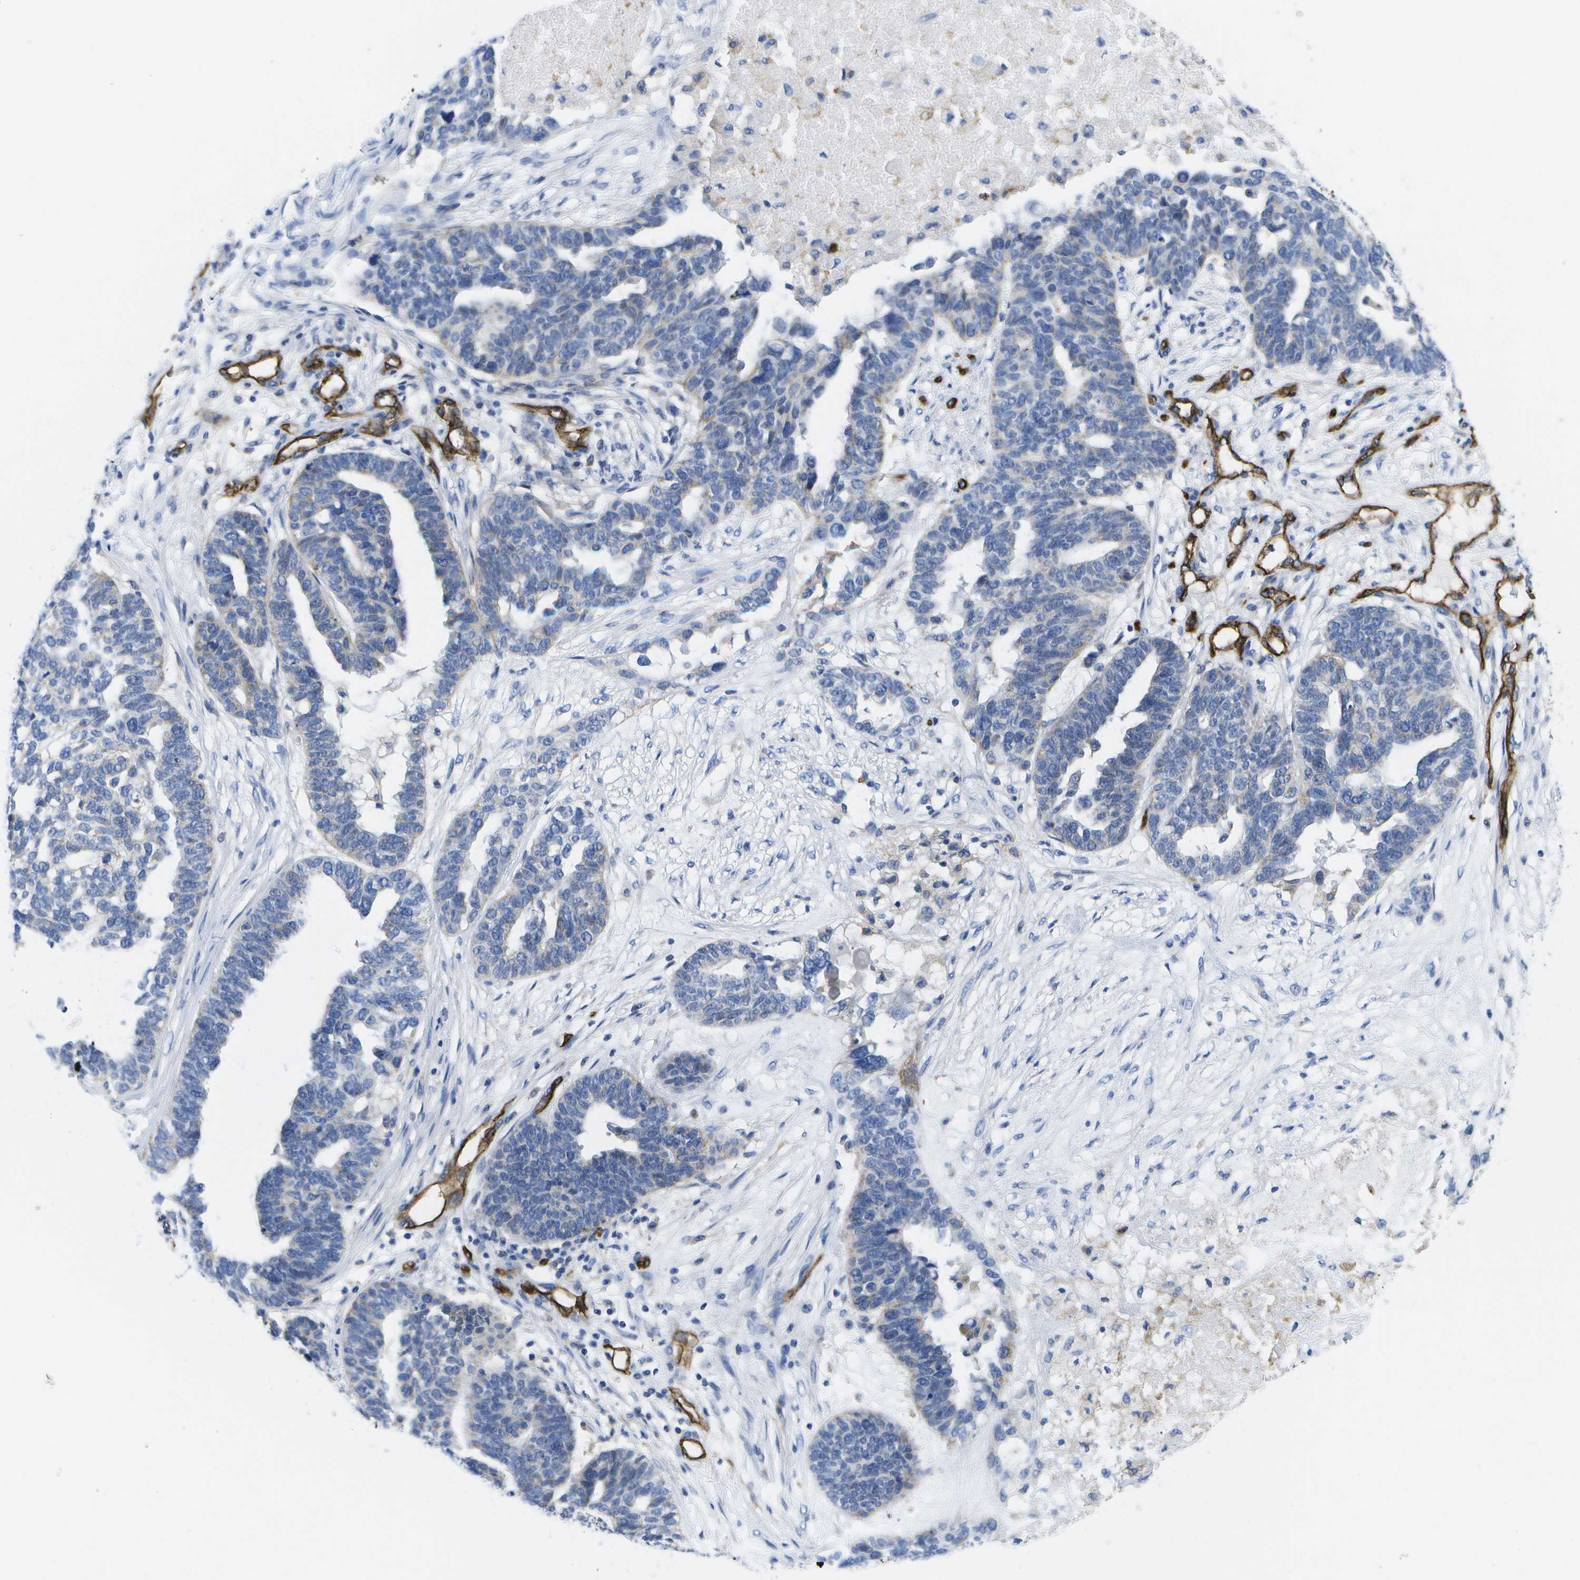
{"staining": {"intensity": "negative", "quantity": "none", "location": "none"}, "tissue": "ovarian cancer", "cell_type": "Tumor cells", "image_type": "cancer", "snomed": [{"axis": "morphology", "description": "Cystadenocarcinoma, serous, NOS"}, {"axis": "topography", "description": "Ovary"}], "caption": "A photomicrograph of human serous cystadenocarcinoma (ovarian) is negative for staining in tumor cells.", "gene": "DYSF", "patient": {"sex": "female", "age": 59}}